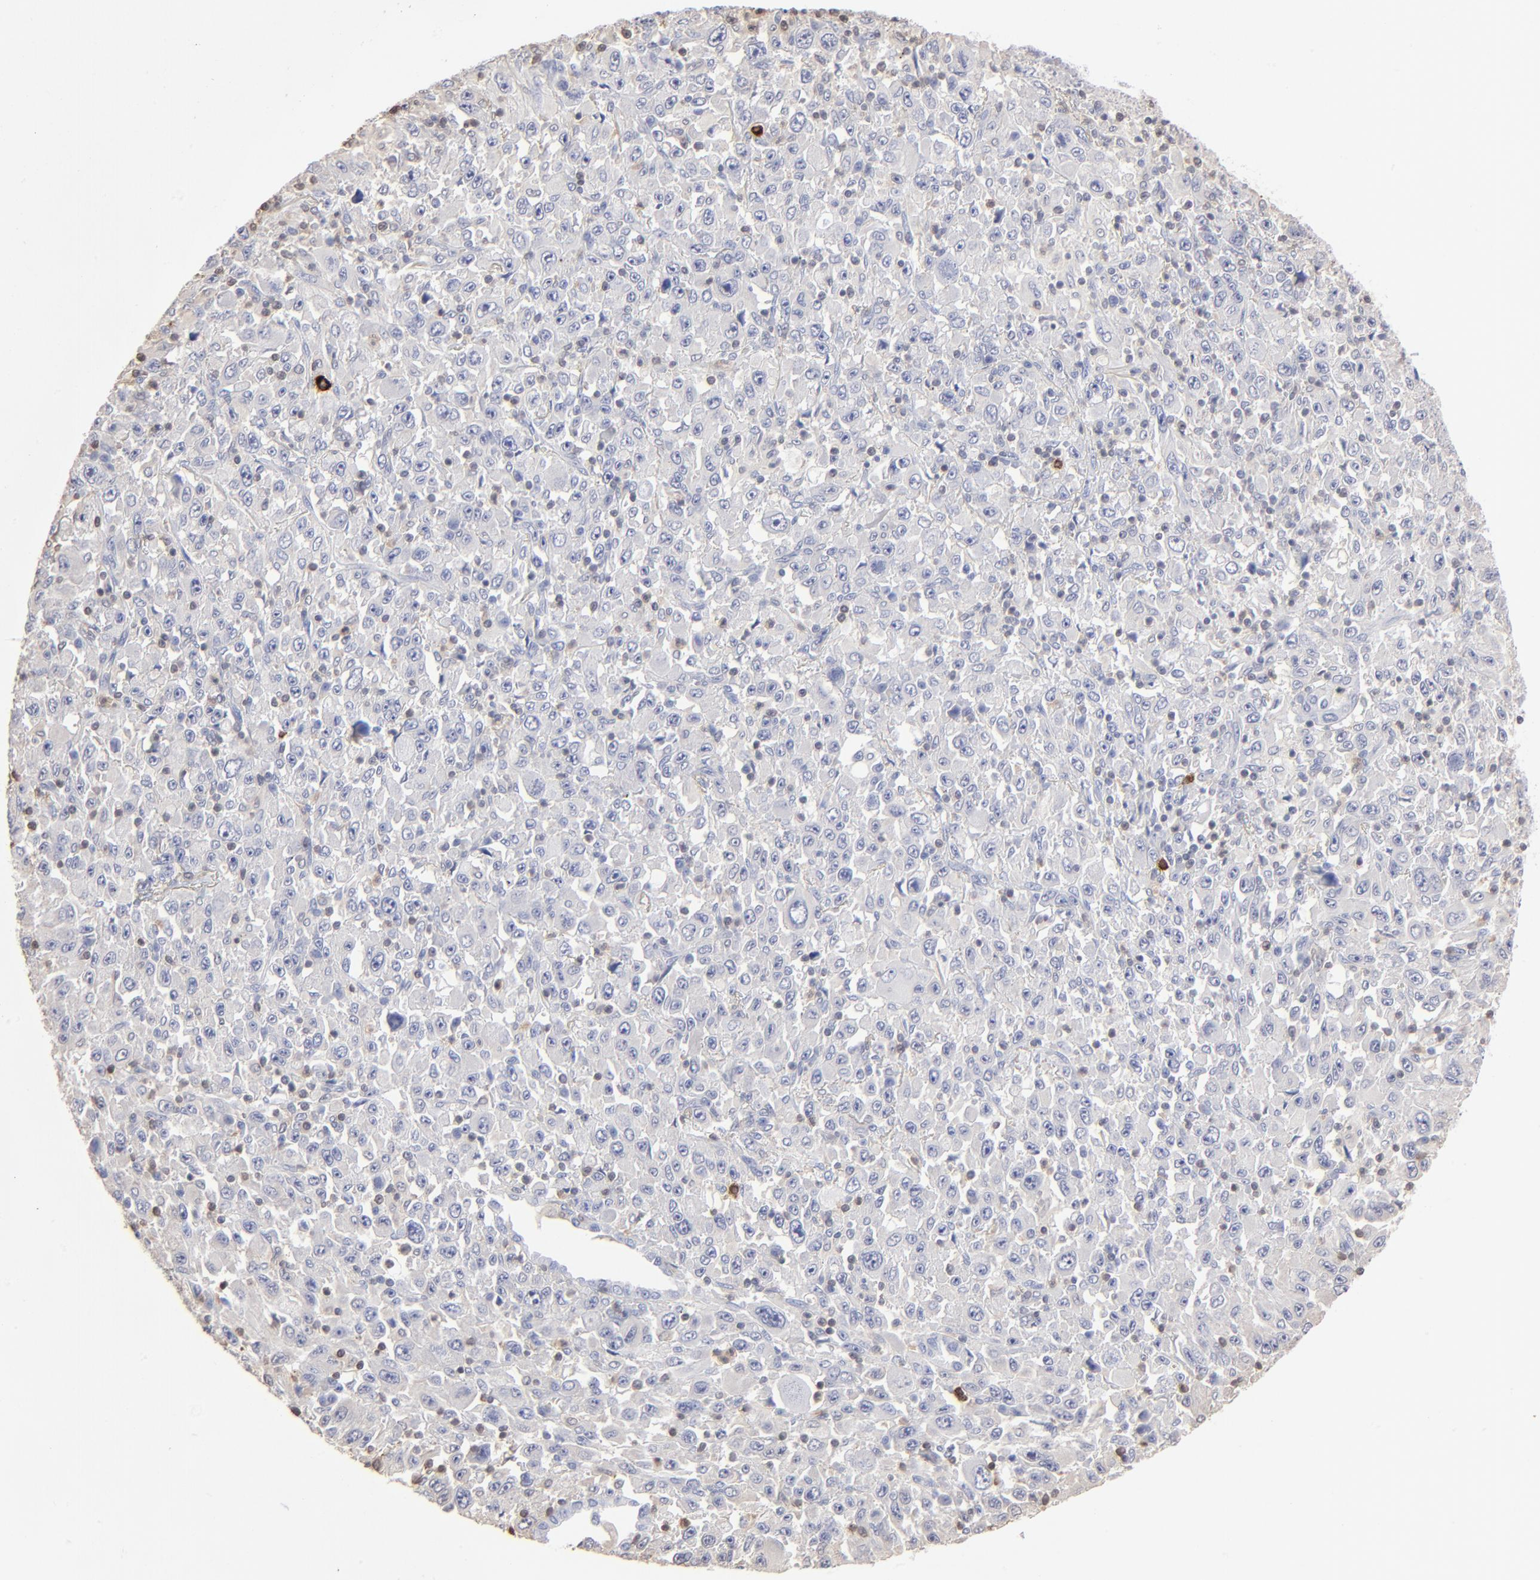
{"staining": {"intensity": "negative", "quantity": "none", "location": "none"}, "tissue": "melanoma", "cell_type": "Tumor cells", "image_type": "cancer", "snomed": [{"axis": "morphology", "description": "Malignant melanoma, Metastatic site"}, {"axis": "topography", "description": "Skin"}], "caption": "Melanoma was stained to show a protein in brown. There is no significant positivity in tumor cells.", "gene": "TBXT", "patient": {"sex": "female", "age": 56}}